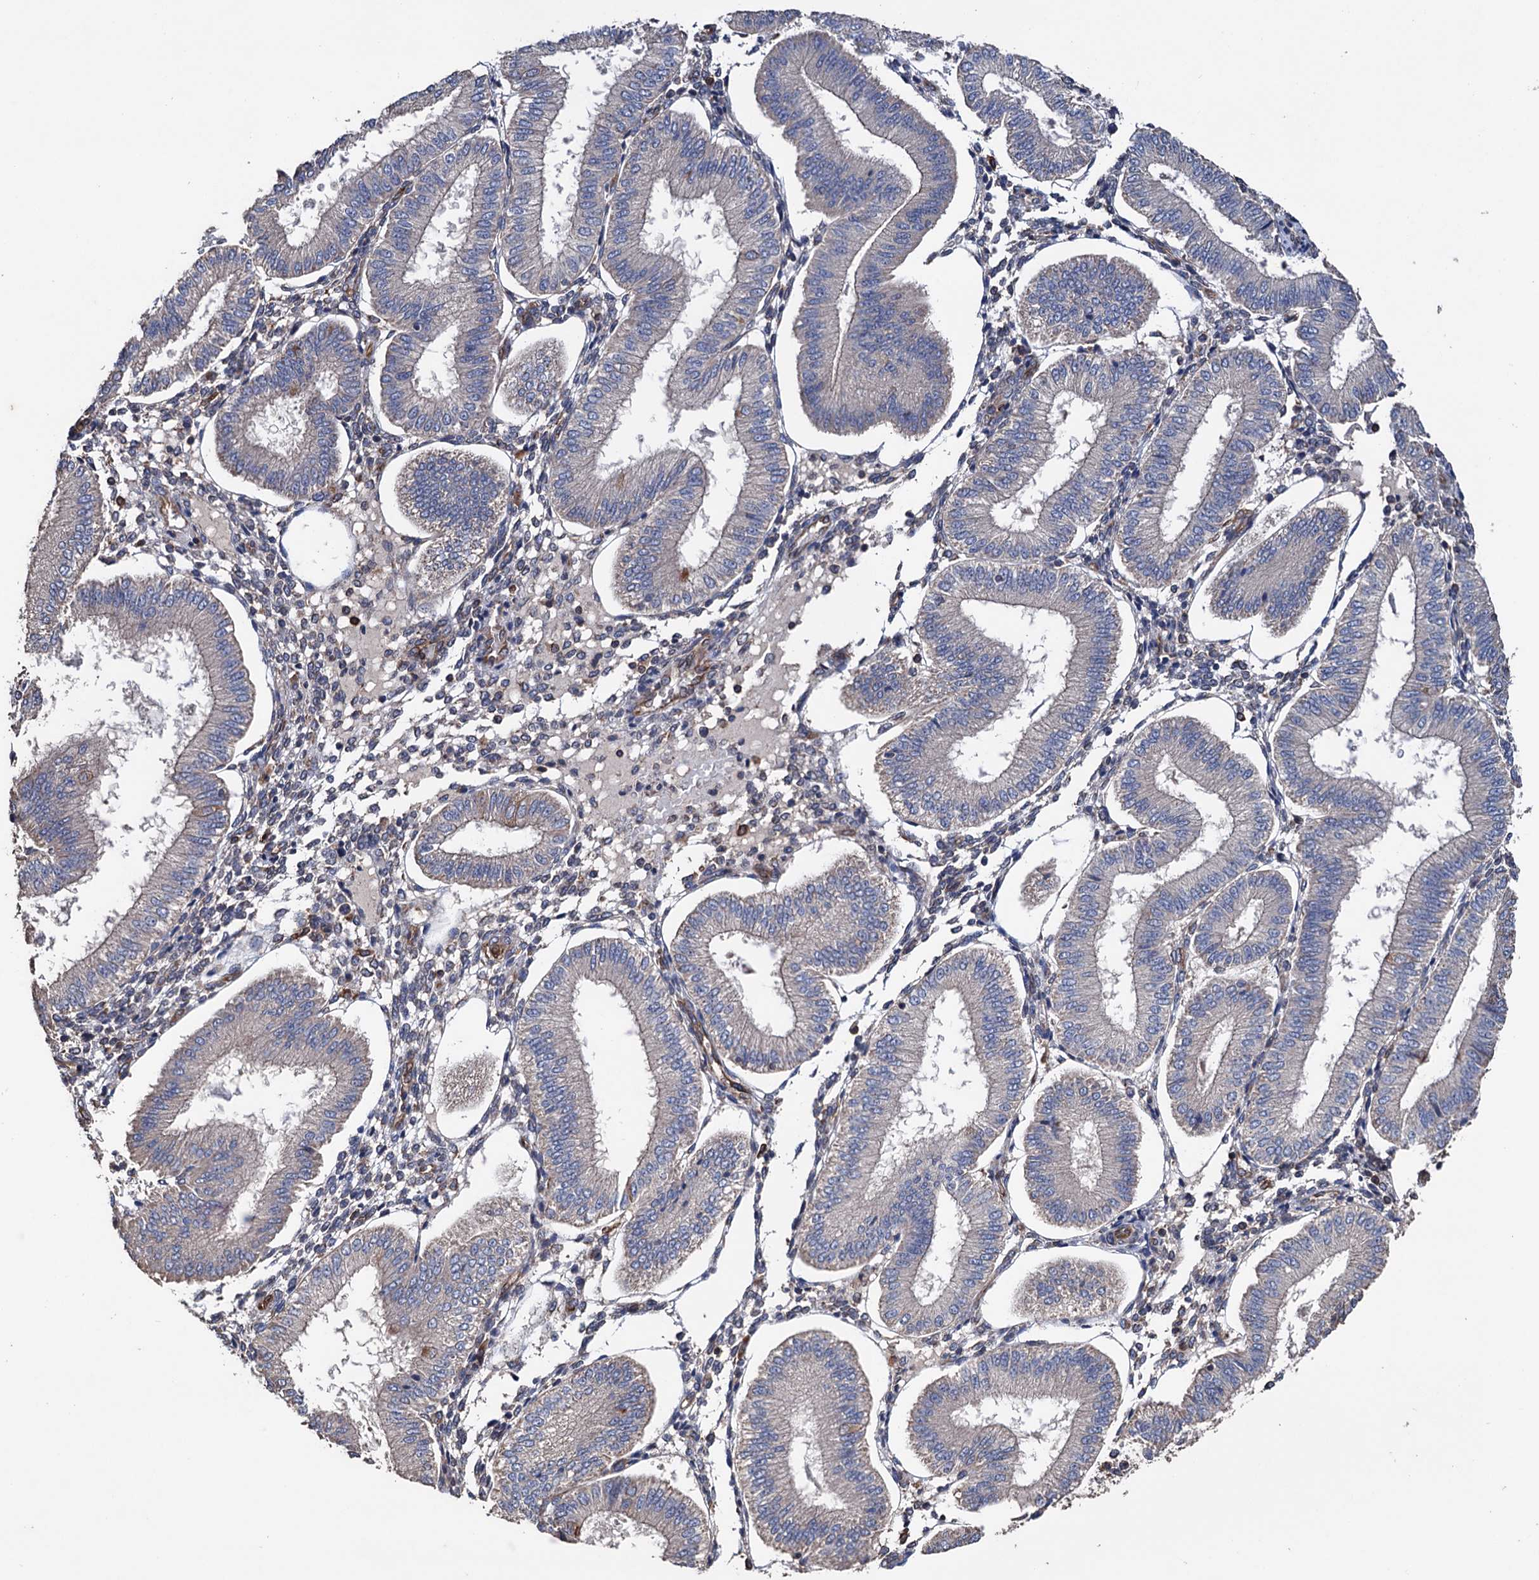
{"staining": {"intensity": "moderate", "quantity": "<25%", "location": "cytoplasmic/membranous"}, "tissue": "endometrium", "cell_type": "Cells in endometrial stroma", "image_type": "normal", "snomed": [{"axis": "morphology", "description": "Normal tissue, NOS"}, {"axis": "topography", "description": "Endometrium"}], "caption": "Immunohistochemistry (IHC) photomicrograph of benign endometrium: human endometrium stained using immunohistochemistry exhibits low levels of moderate protein expression localized specifically in the cytoplasmic/membranous of cells in endometrial stroma, appearing as a cytoplasmic/membranous brown color.", "gene": "STING1", "patient": {"sex": "female", "age": 39}}